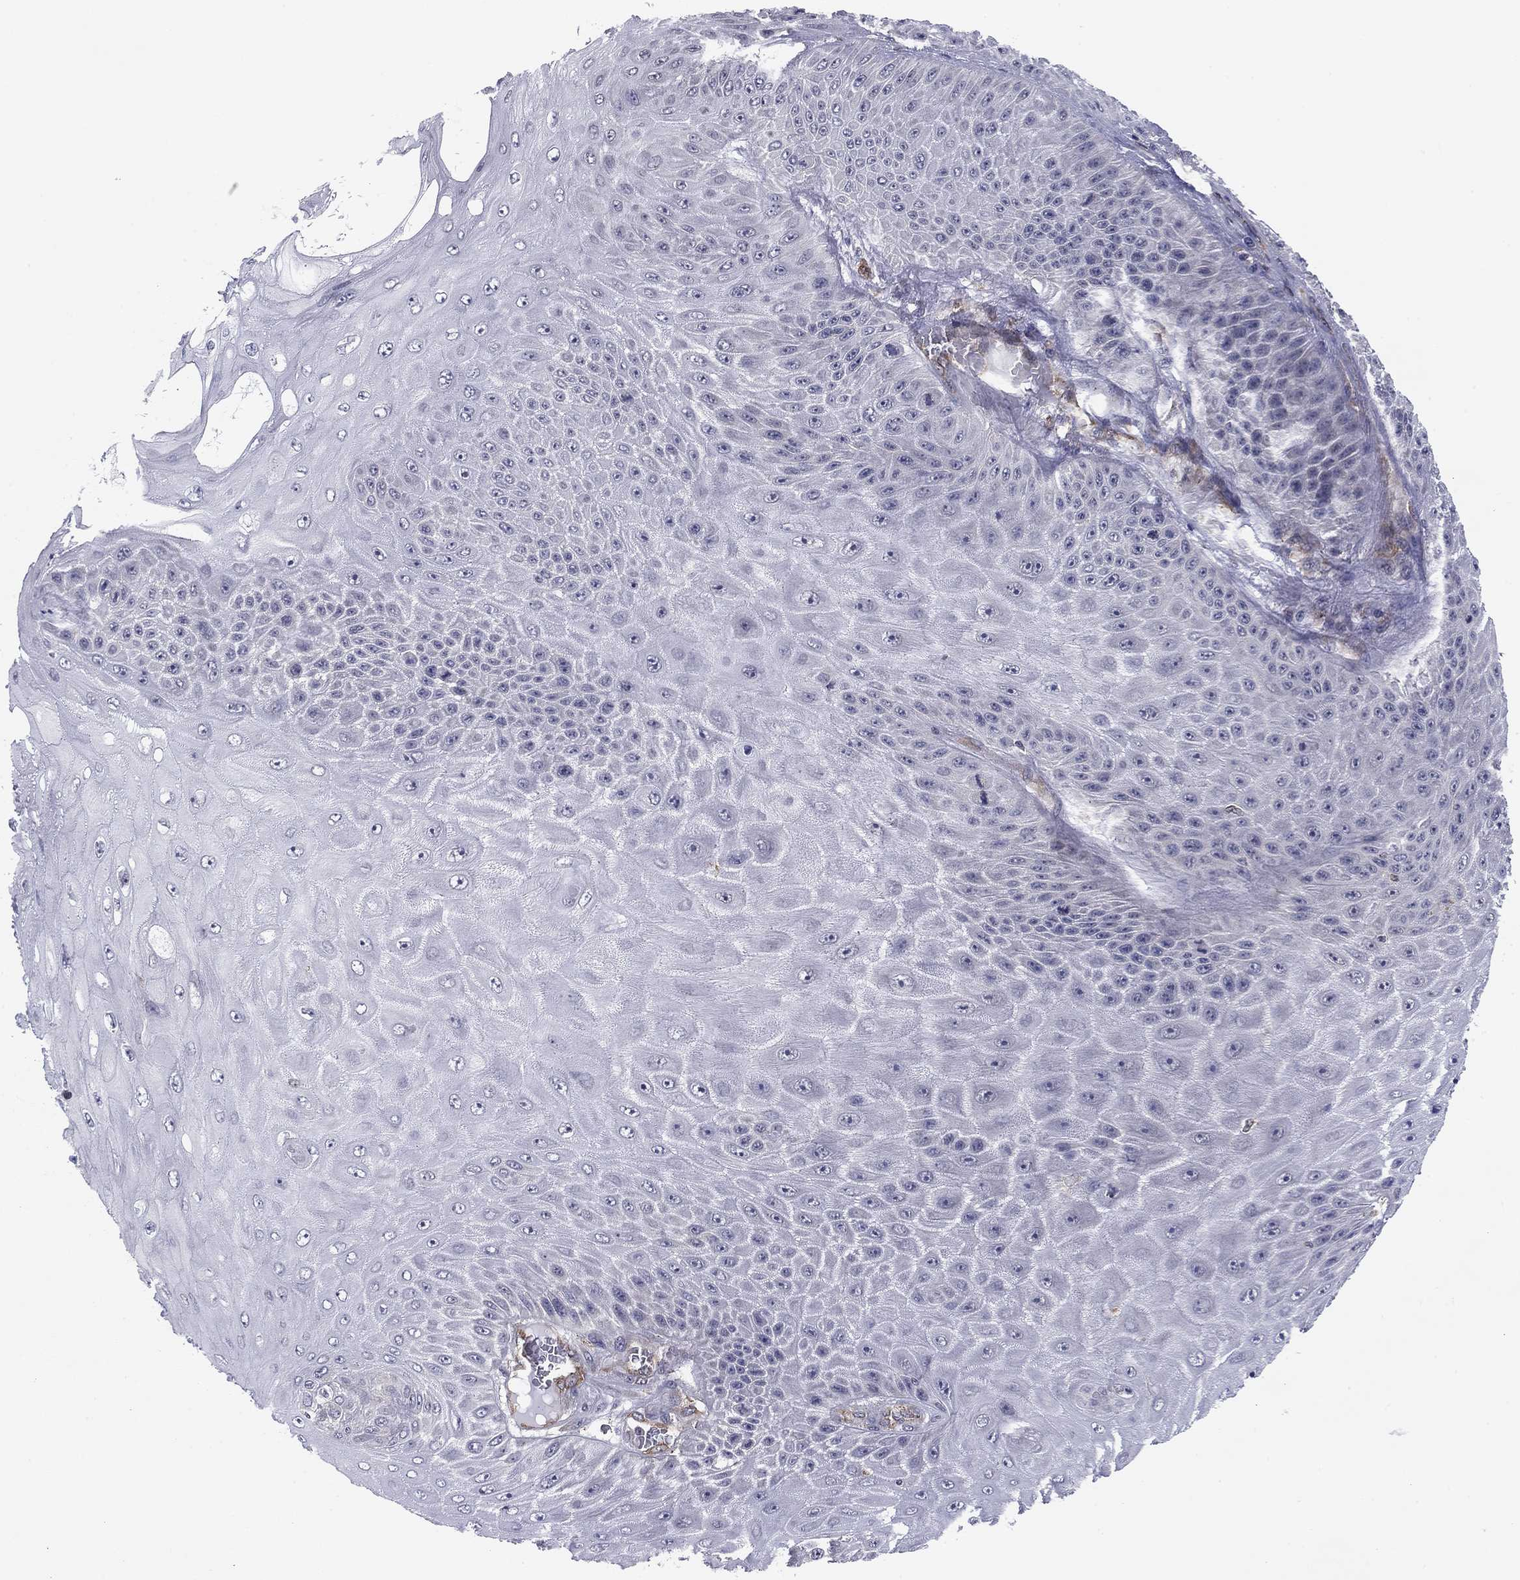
{"staining": {"intensity": "negative", "quantity": "none", "location": "none"}, "tissue": "skin cancer", "cell_type": "Tumor cells", "image_type": "cancer", "snomed": [{"axis": "morphology", "description": "Squamous cell carcinoma, NOS"}, {"axis": "topography", "description": "Skin"}], "caption": "The photomicrograph exhibits no significant positivity in tumor cells of squamous cell carcinoma (skin). (Stains: DAB immunohistochemistry with hematoxylin counter stain, Microscopy: brightfield microscopy at high magnification).", "gene": "PLCB2", "patient": {"sex": "male", "age": 62}}